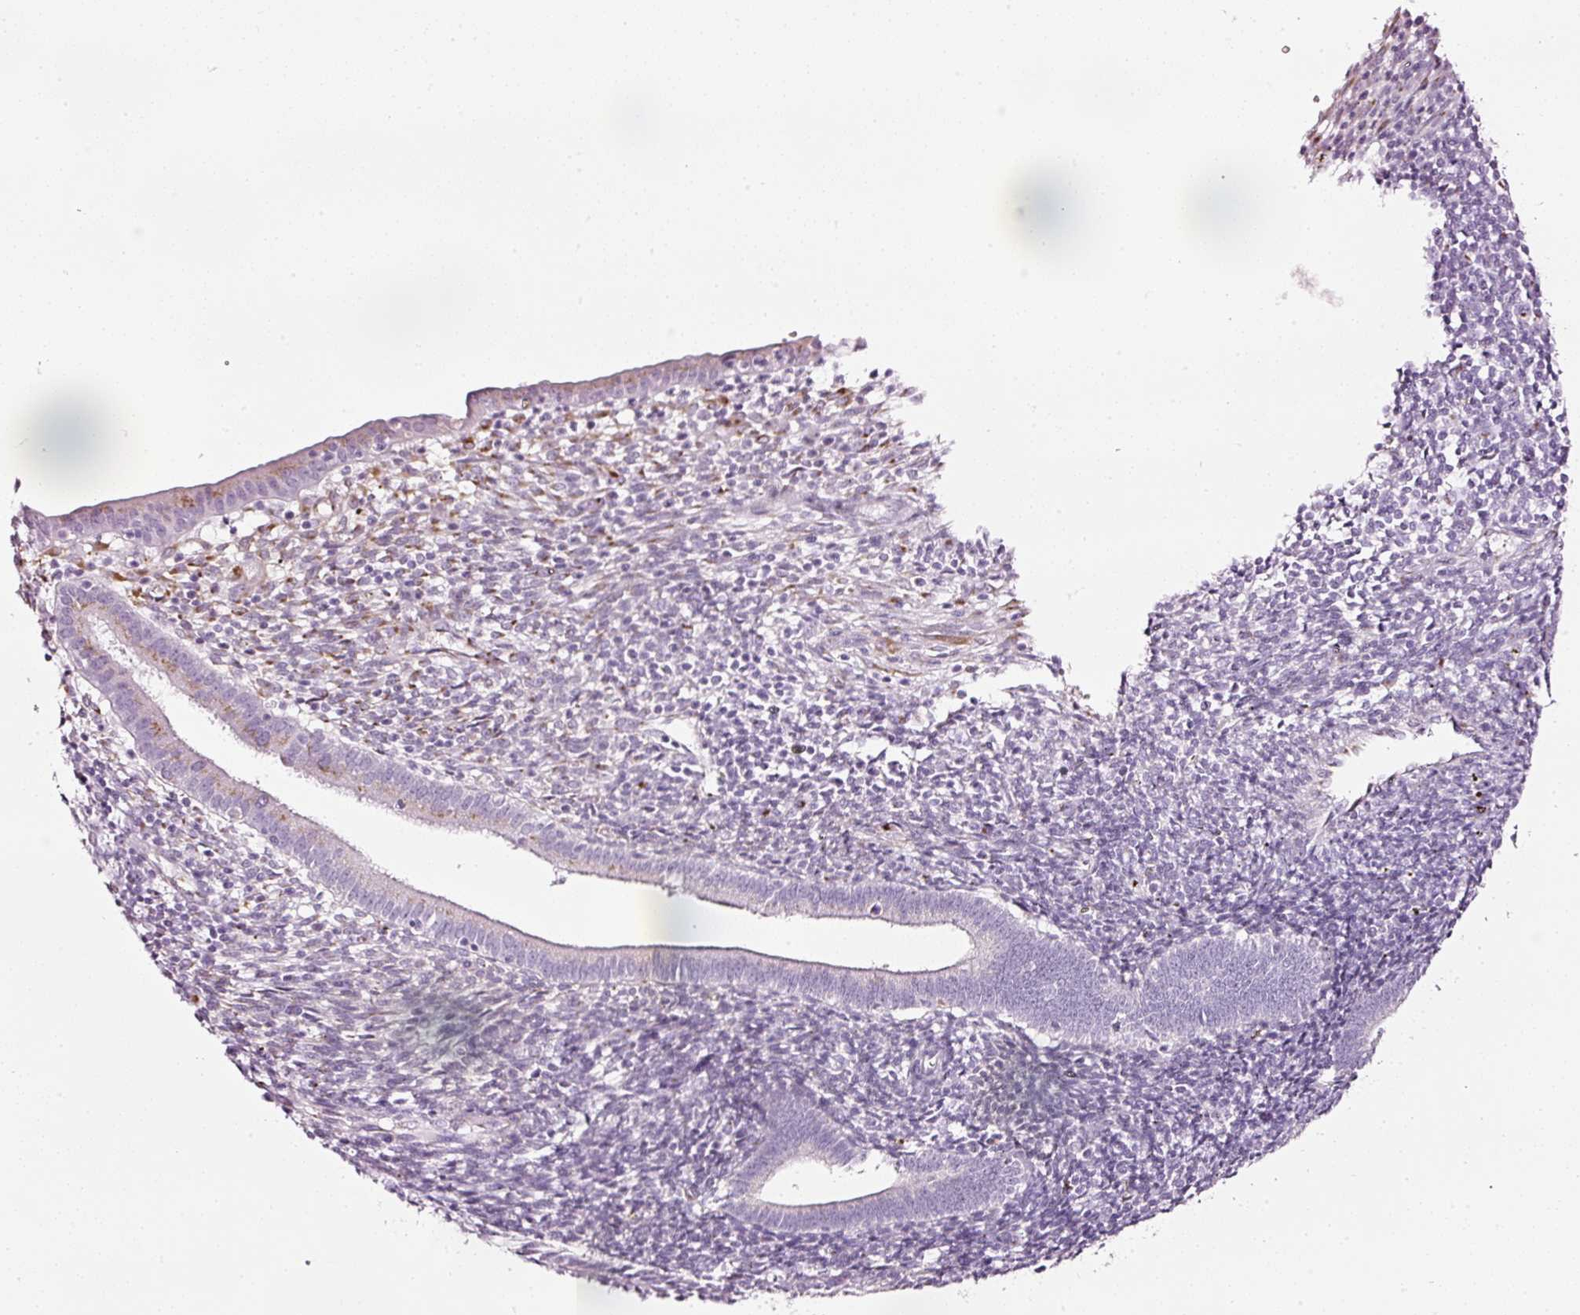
{"staining": {"intensity": "moderate", "quantity": "<25%", "location": "cytoplasmic/membranous"}, "tissue": "endometrium", "cell_type": "Cells in endometrial stroma", "image_type": "normal", "snomed": [{"axis": "morphology", "description": "Normal tissue, NOS"}, {"axis": "topography", "description": "Endometrium"}], "caption": "IHC histopathology image of benign endometrium stained for a protein (brown), which reveals low levels of moderate cytoplasmic/membranous staining in about <25% of cells in endometrial stroma.", "gene": "SDF4", "patient": {"sex": "female", "age": 41}}